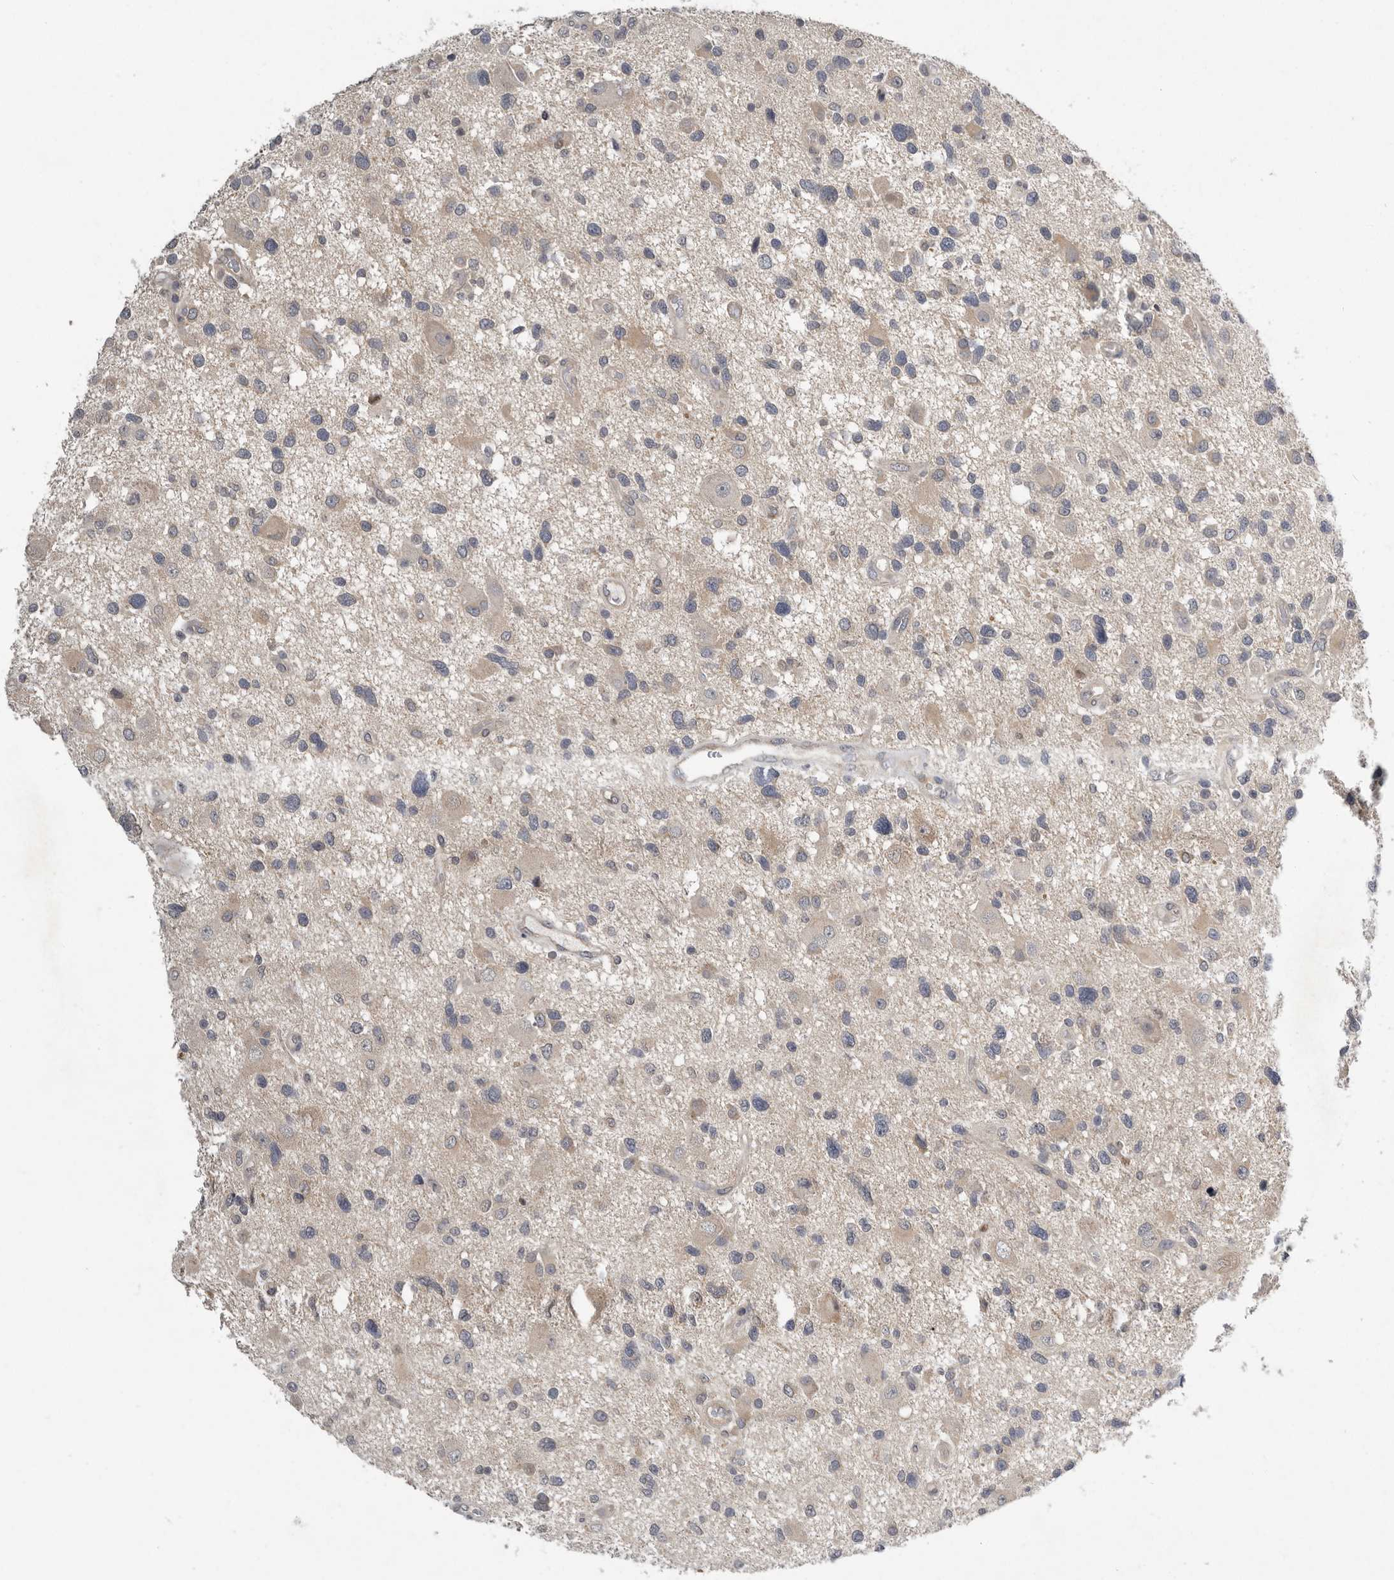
{"staining": {"intensity": "negative", "quantity": "none", "location": "none"}, "tissue": "glioma", "cell_type": "Tumor cells", "image_type": "cancer", "snomed": [{"axis": "morphology", "description": "Glioma, malignant, High grade"}, {"axis": "topography", "description": "Brain"}], "caption": "DAB (3,3'-diaminobenzidine) immunohistochemical staining of malignant high-grade glioma shows no significant positivity in tumor cells. The staining was performed using DAB to visualize the protein expression in brown, while the nuclei were stained in blue with hematoxylin (Magnification: 20x).", "gene": "RALGPS2", "patient": {"sex": "male", "age": 33}}